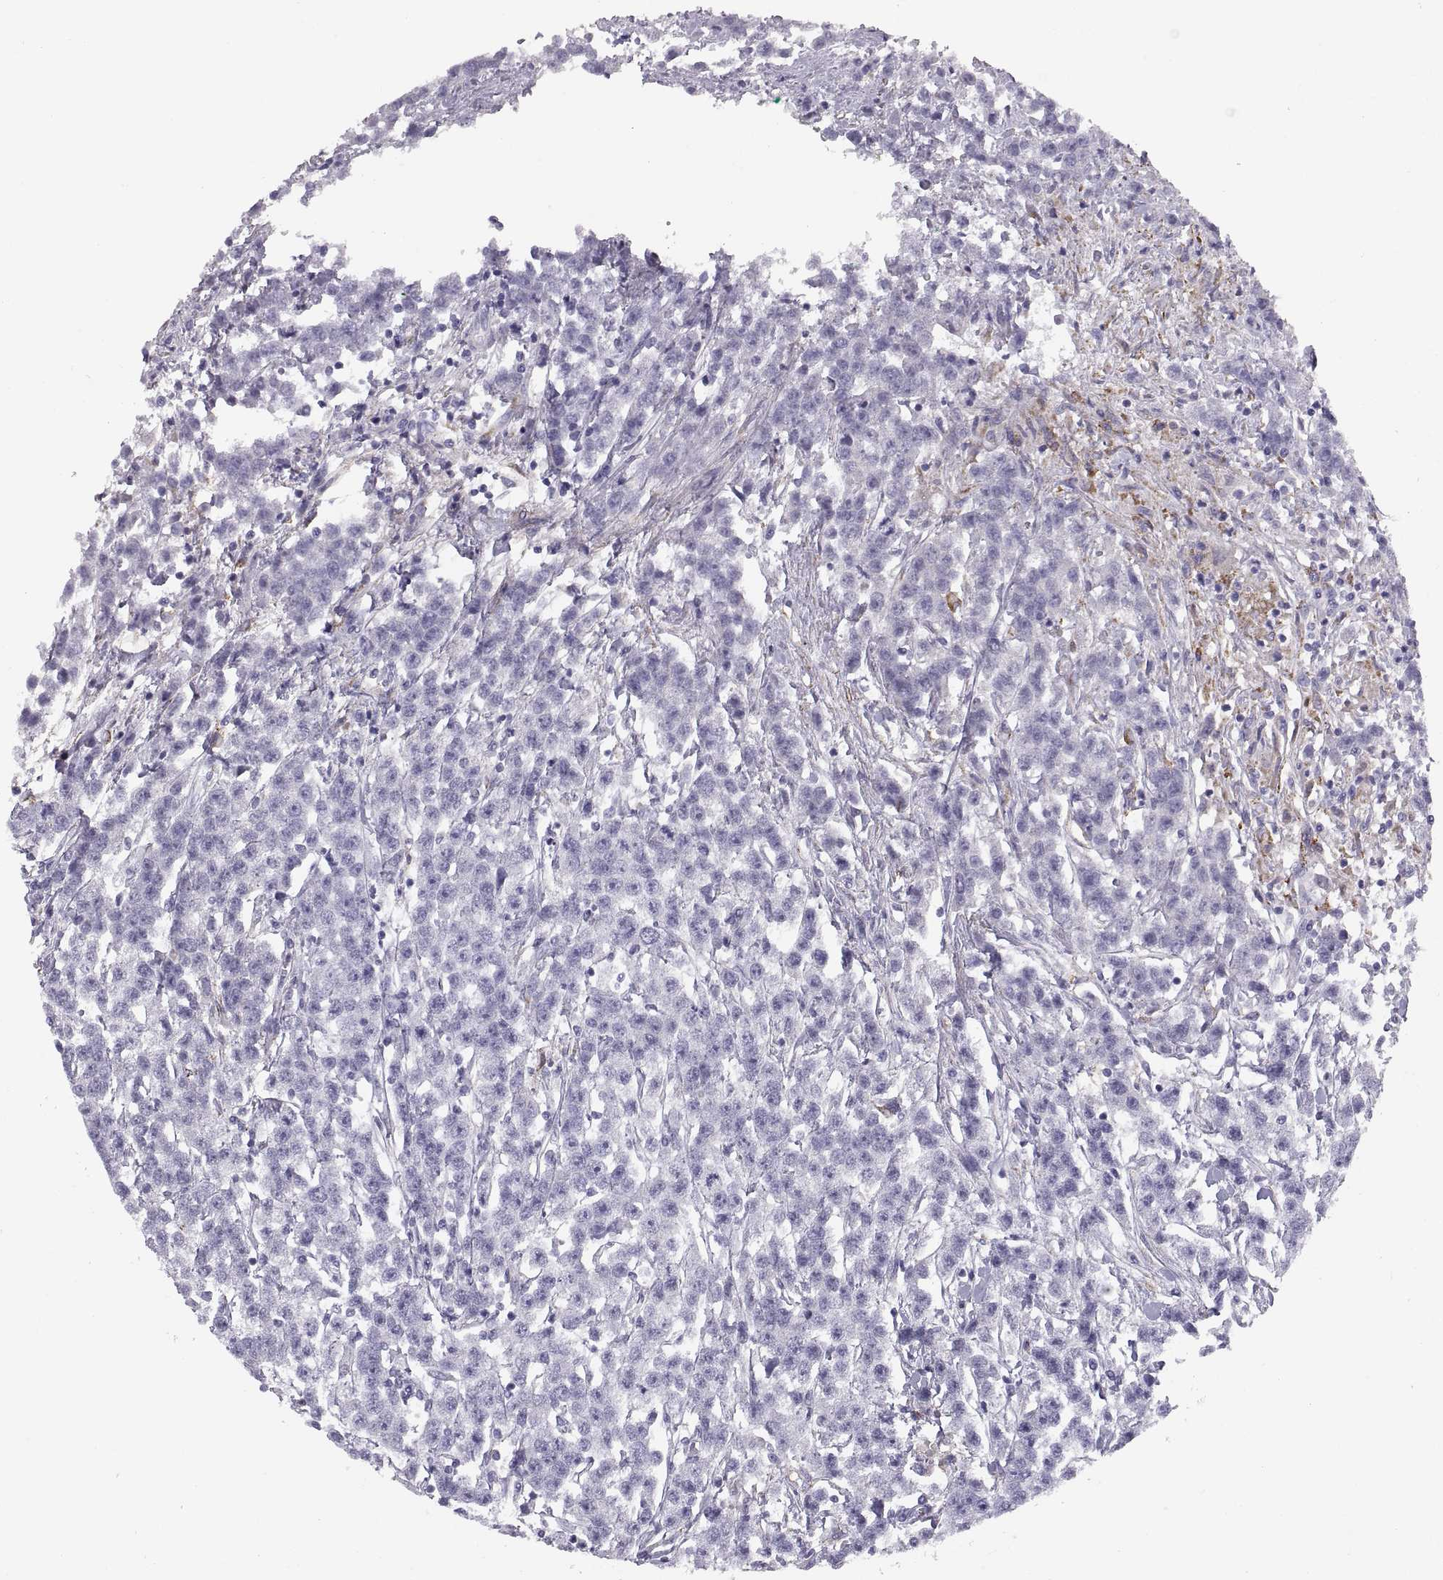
{"staining": {"intensity": "negative", "quantity": "none", "location": "none"}, "tissue": "testis cancer", "cell_type": "Tumor cells", "image_type": "cancer", "snomed": [{"axis": "morphology", "description": "Seminoma, NOS"}, {"axis": "topography", "description": "Testis"}], "caption": "A photomicrograph of testis cancer (seminoma) stained for a protein displays no brown staining in tumor cells. The staining is performed using DAB (3,3'-diaminobenzidine) brown chromogen with nuclei counter-stained in using hematoxylin.", "gene": "COL9A3", "patient": {"sex": "male", "age": 59}}